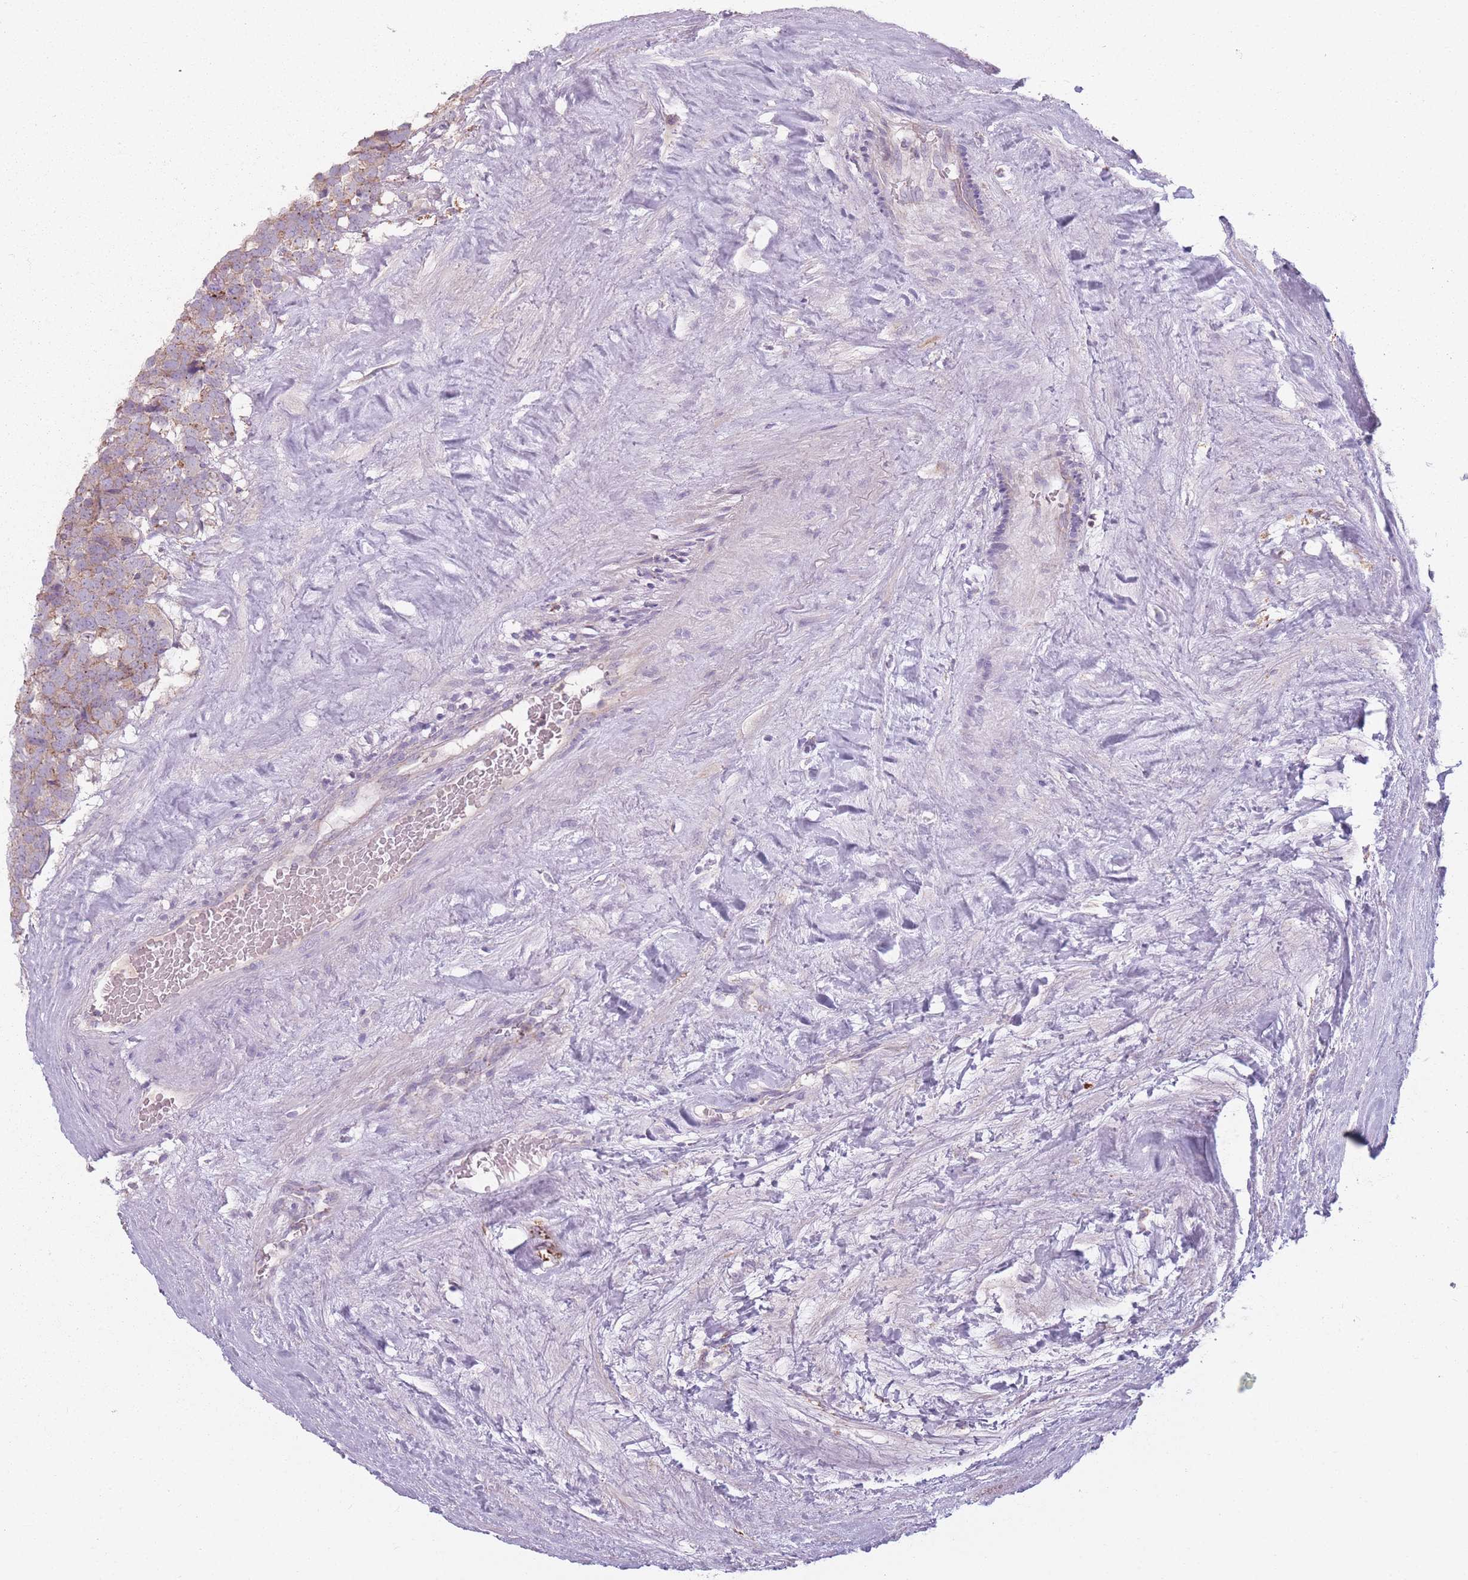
{"staining": {"intensity": "weak", "quantity": "25%-75%", "location": "cytoplasmic/membranous"}, "tissue": "testis cancer", "cell_type": "Tumor cells", "image_type": "cancer", "snomed": [{"axis": "morphology", "description": "Seminoma, NOS"}, {"axis": "topography", "description": "Testis"}], "caption": "Immunohistochemistry photomicrograph of human testis cancer stained for a protein (brown), which shows low levels of weak cytoplasmic/membranous staining in approximately 25%-75% of tumor cells.", "gene": "PEX11B", "patient": {"sex": "male", "age": 71}}